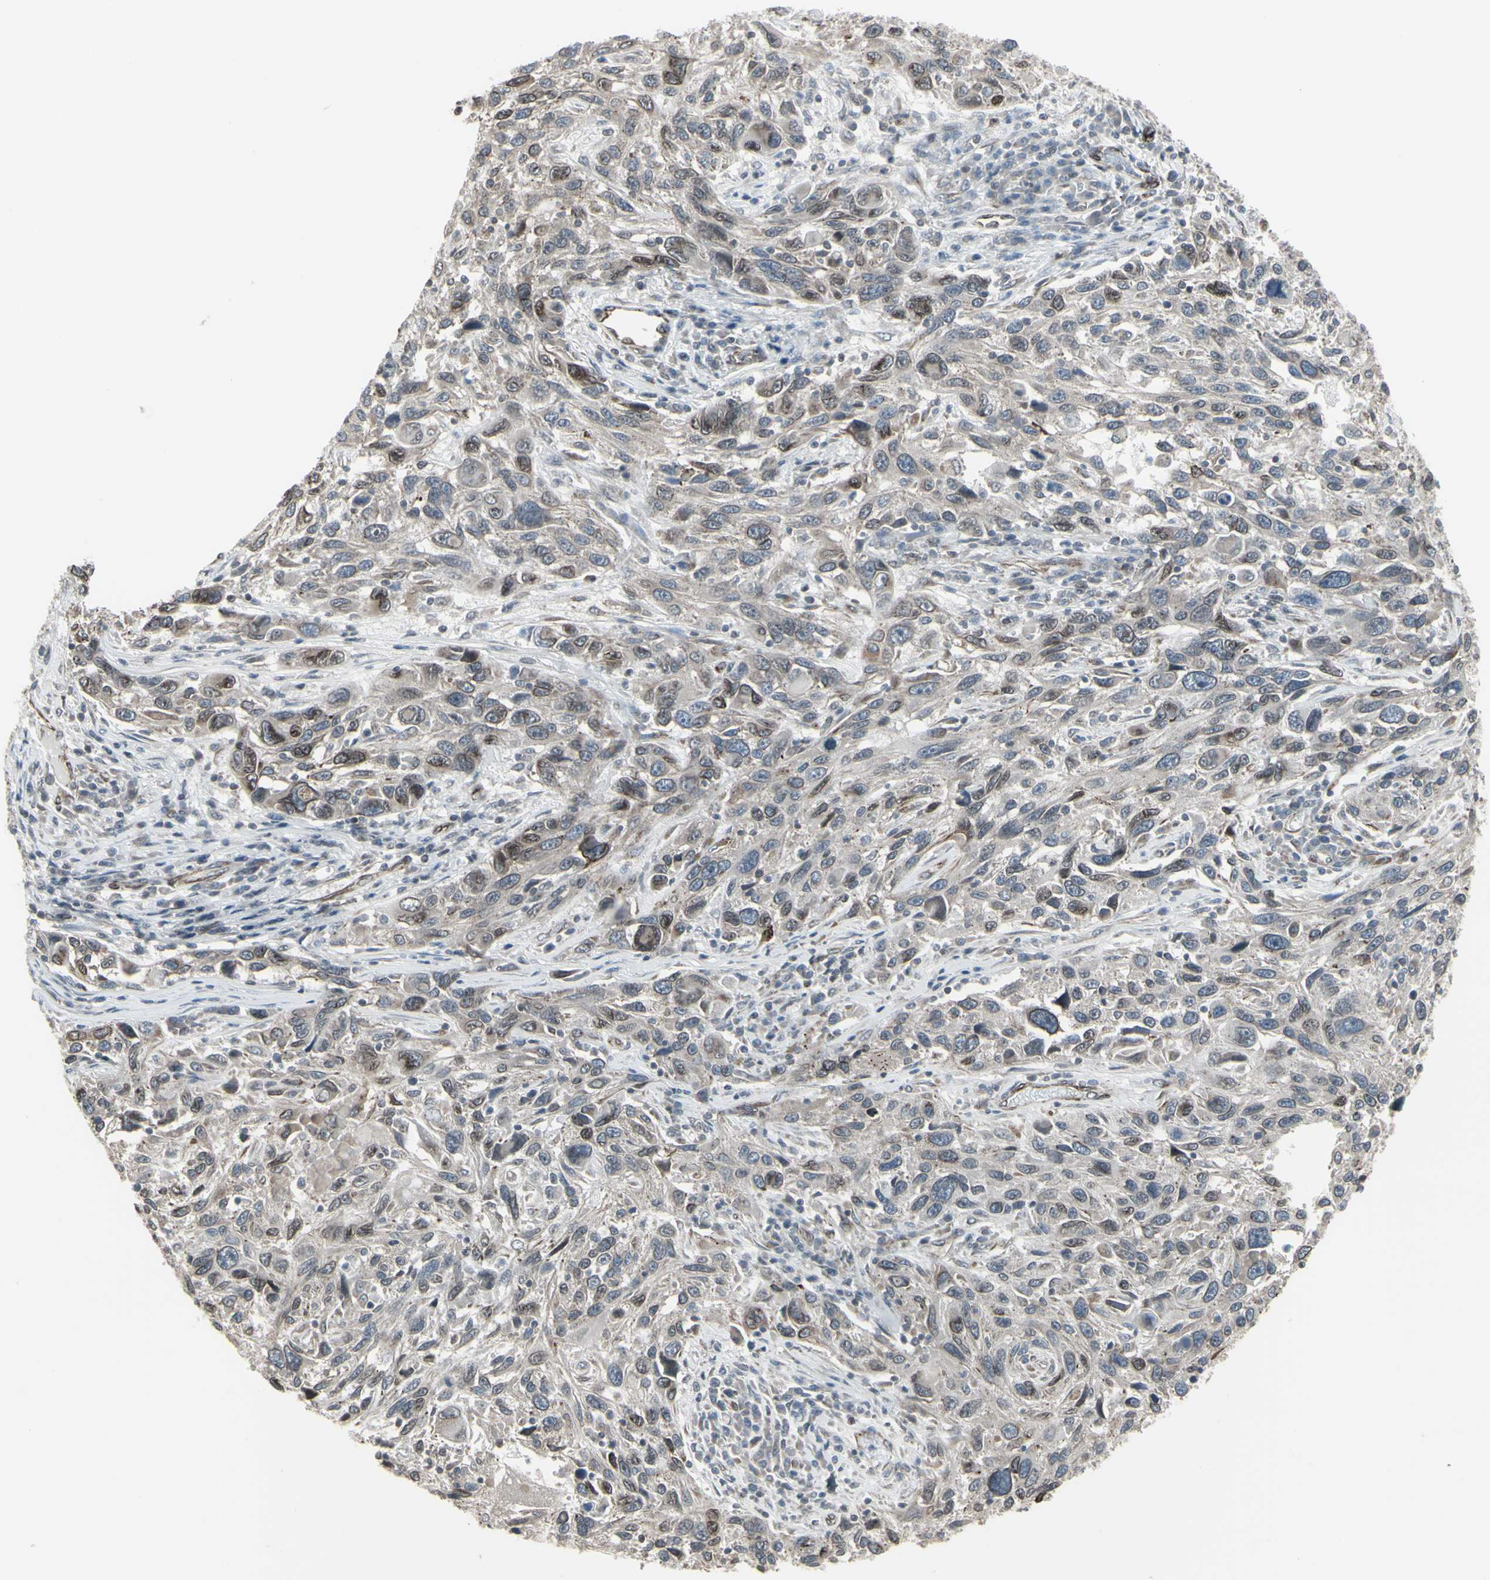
{"staining": {"intensity": "weak", "quantity": ">75%", "location": "cytoplasmic/membranous"}, "tissue": "melanoma", "cell_type": "Tumor cells", "image_type": "cancer", "snomed": [{"axis": "morphology", "description": "Malignant melanoma, NOS"}, {"axis": "topography", "description": "Skin"}], "caption": "This photomicrograph shows IHC staining of melanoma, with low weak cytoplasmic/membranous staining in about >75% of tumor cells.", "gene": "DTX3L", "patient": {"sex": "male", "age": 53}}